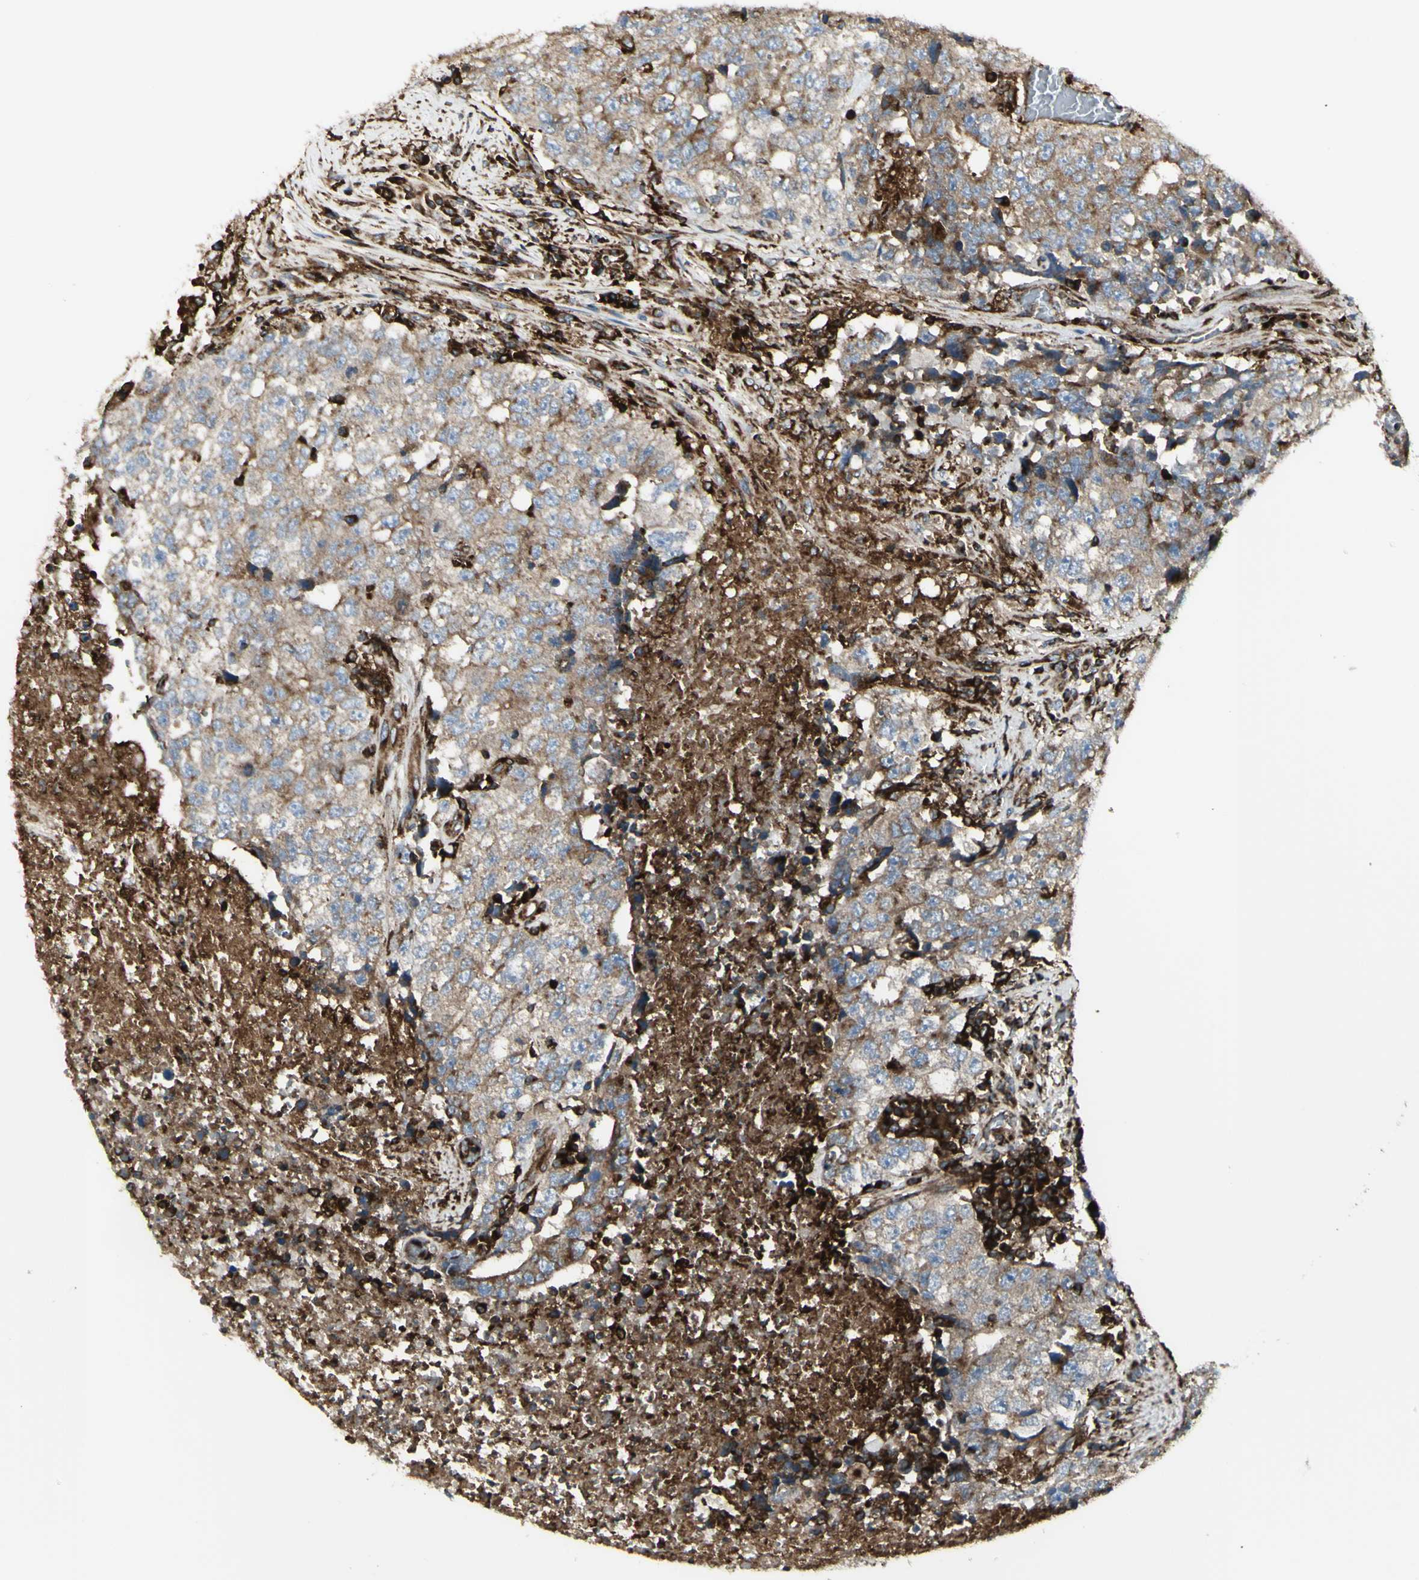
{"staining": {"intensity": "moderate", "quantity": ">75%", "location": "cytoplasmic/membranous"}, "tissue": "testis cancer", "cell_type": "Tumor cells", "image_type": "cancer", "snomed": [{"axis": "morphology", "description": "Necrosis, NOS"}, {"axis": "morphology", "description": "Carcinoma, Embryonal, NOS"}, {"axis": "topography", "description": "Testis"}], "caption": "Protein expression by immunohistochemistry (IHC) reveals moderate cytoplasmic/membranous positivity in approximately >75% of tumor cells in testis cancer.", "gene": "NAPA", "patient": {"sex": "male", "age": 19}}